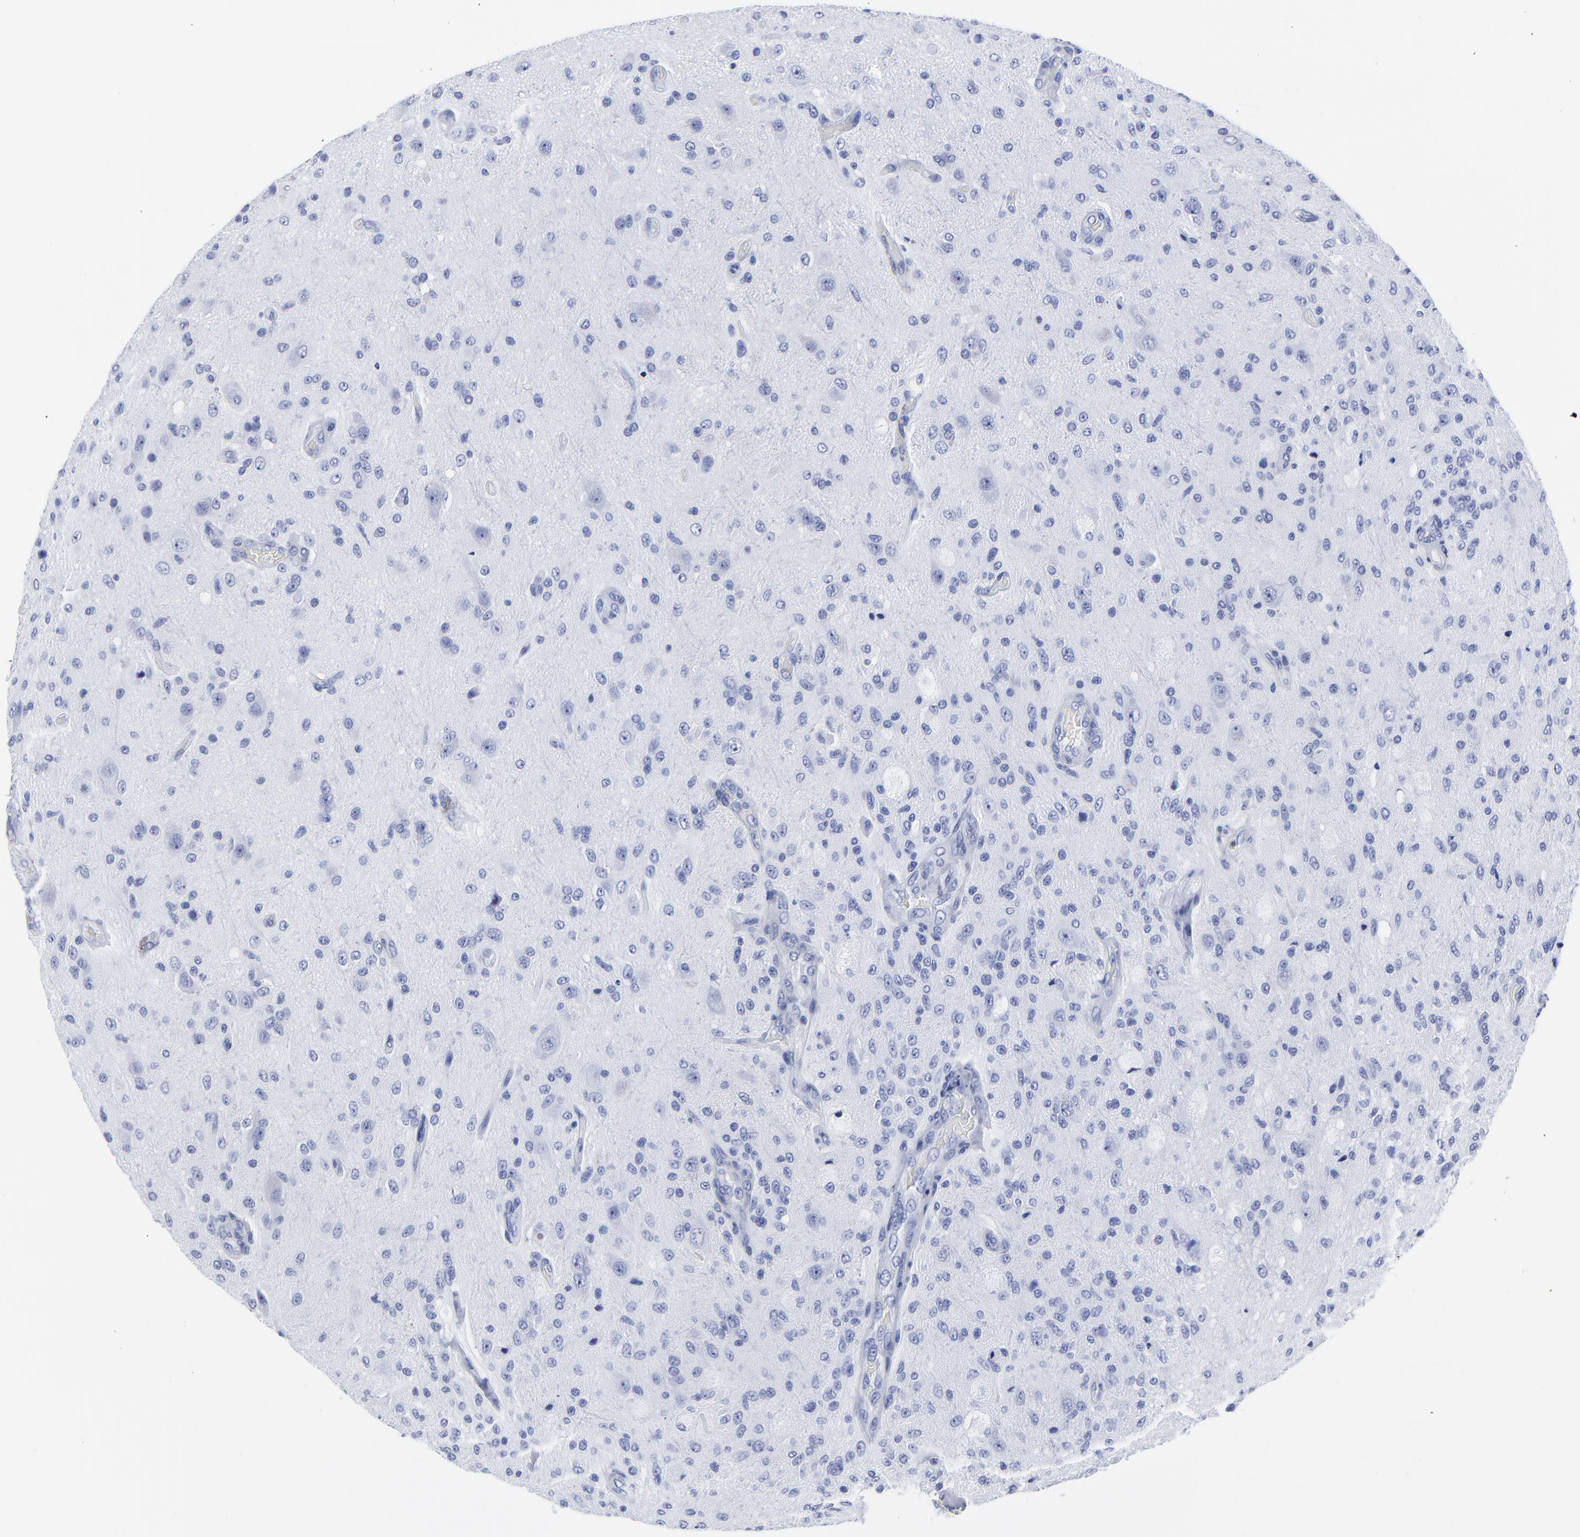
{"staining": {"intensity": "negative", "quantity": "none", "location": "none"}, "tissue": "glioma", "cell_type": "Tumor cells", "image_type": "cancer", "snomed": [{"axis": "morphology", "description": "Normal tissue, NOS"}, {"axis": "morphology", "description": "Glioma, malignant, High grade"}, {"axis": "topography", "description": "Cerebral cortex"}], "caption": "This is an IHC photomicrograph of glioma. There is no expression in tumor cells.", "gene": "DCN", "patient": {"sex": "male", "age": 77}}